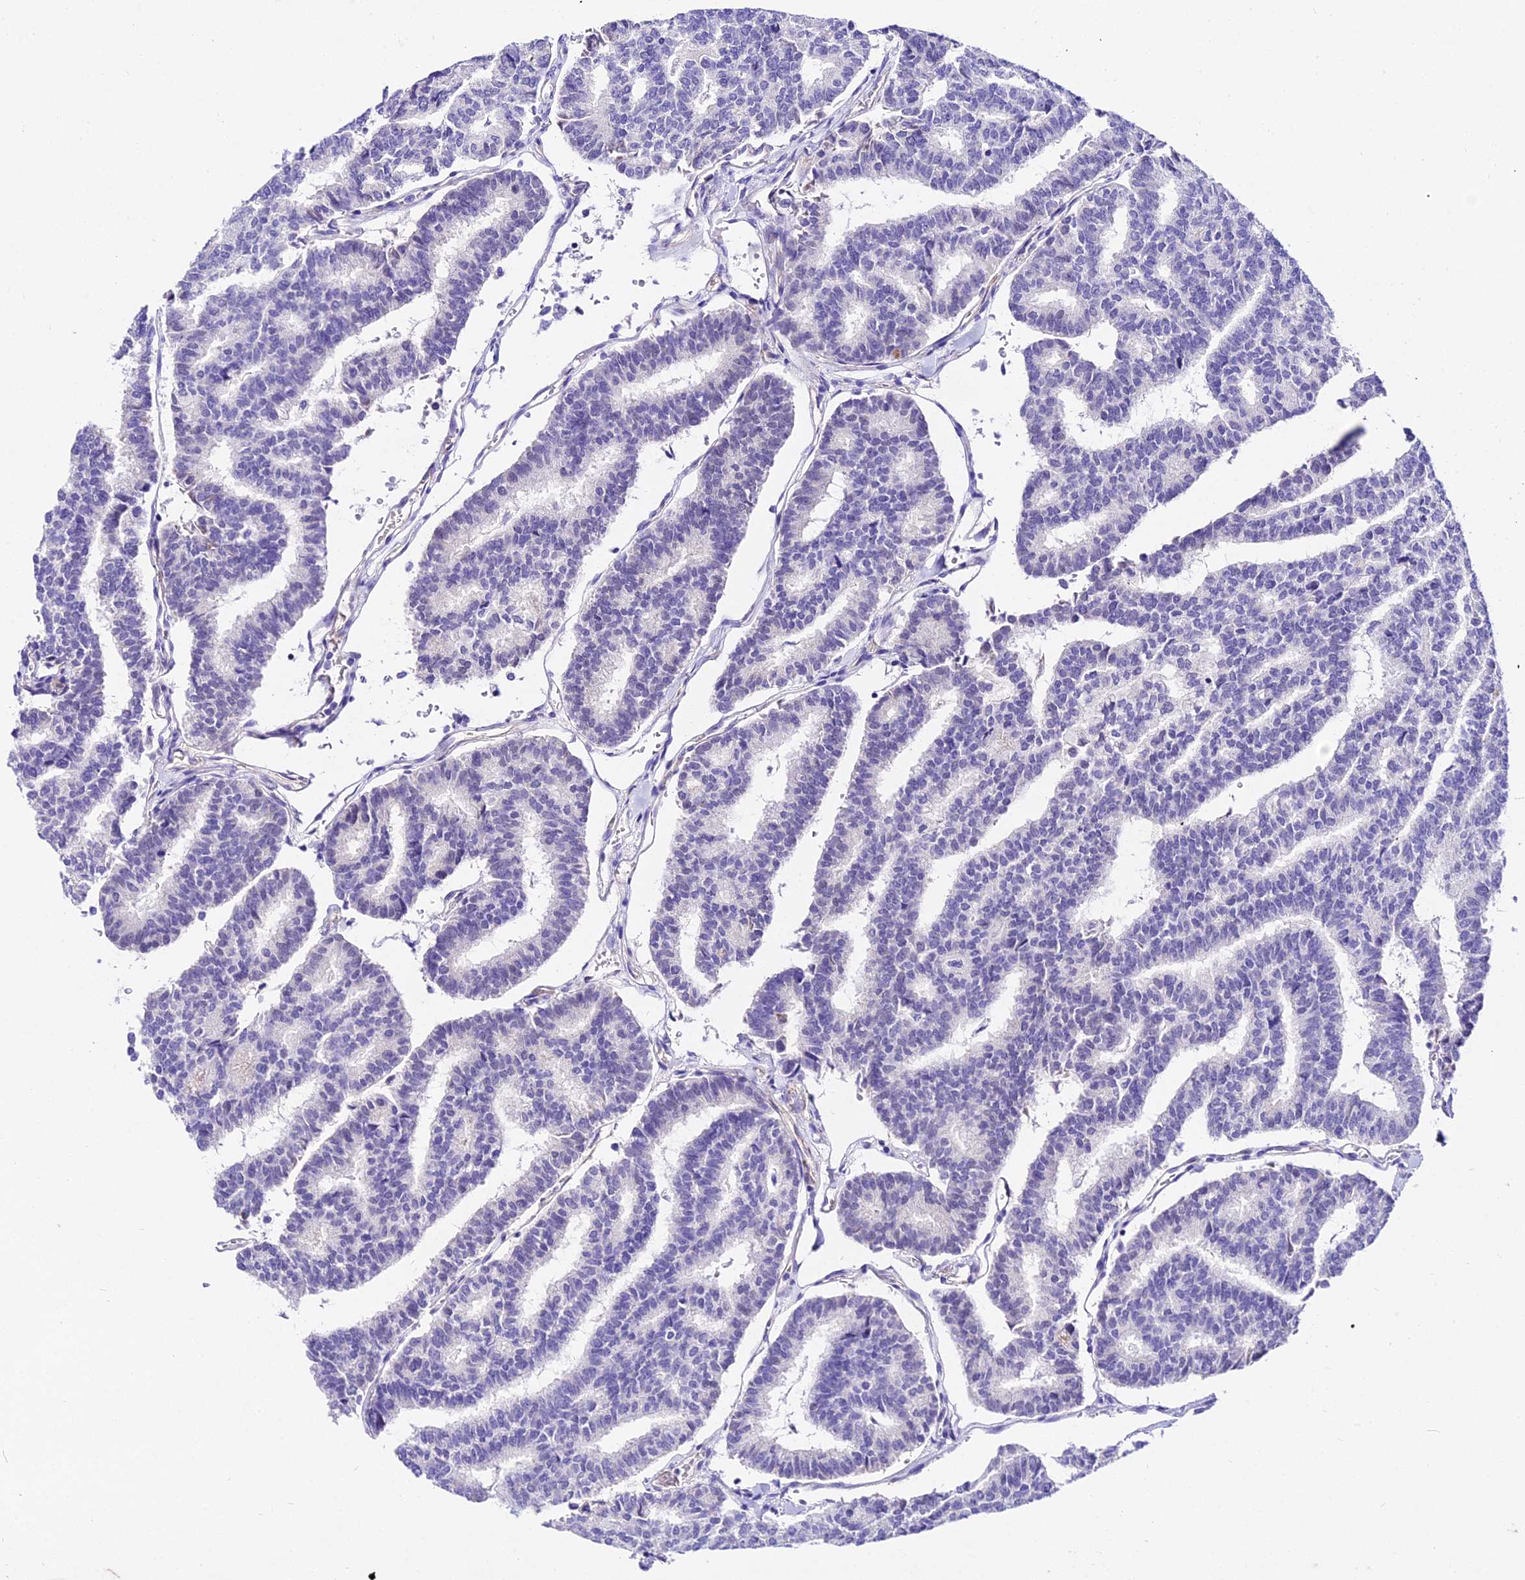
{"staining": {"intensity": "negative", "quantity": "none", "location": "none"}, "tissue": "thyroid cancer", "cell_type": "Tumor cells", "image_type": "cancer", "snomed": [{"axis": "morphology", "description": "Papillary adenocarcinoma, NOS"}, {"axis": "topography", "description": "Thyroid gland"}], "caption": "This is an immunohistochemistry histopathology image of thyroid cancer. There is no positivity in tumor cells.", "gene": "DEFB106A", "patient": {"sex": "female", "age": 35}}